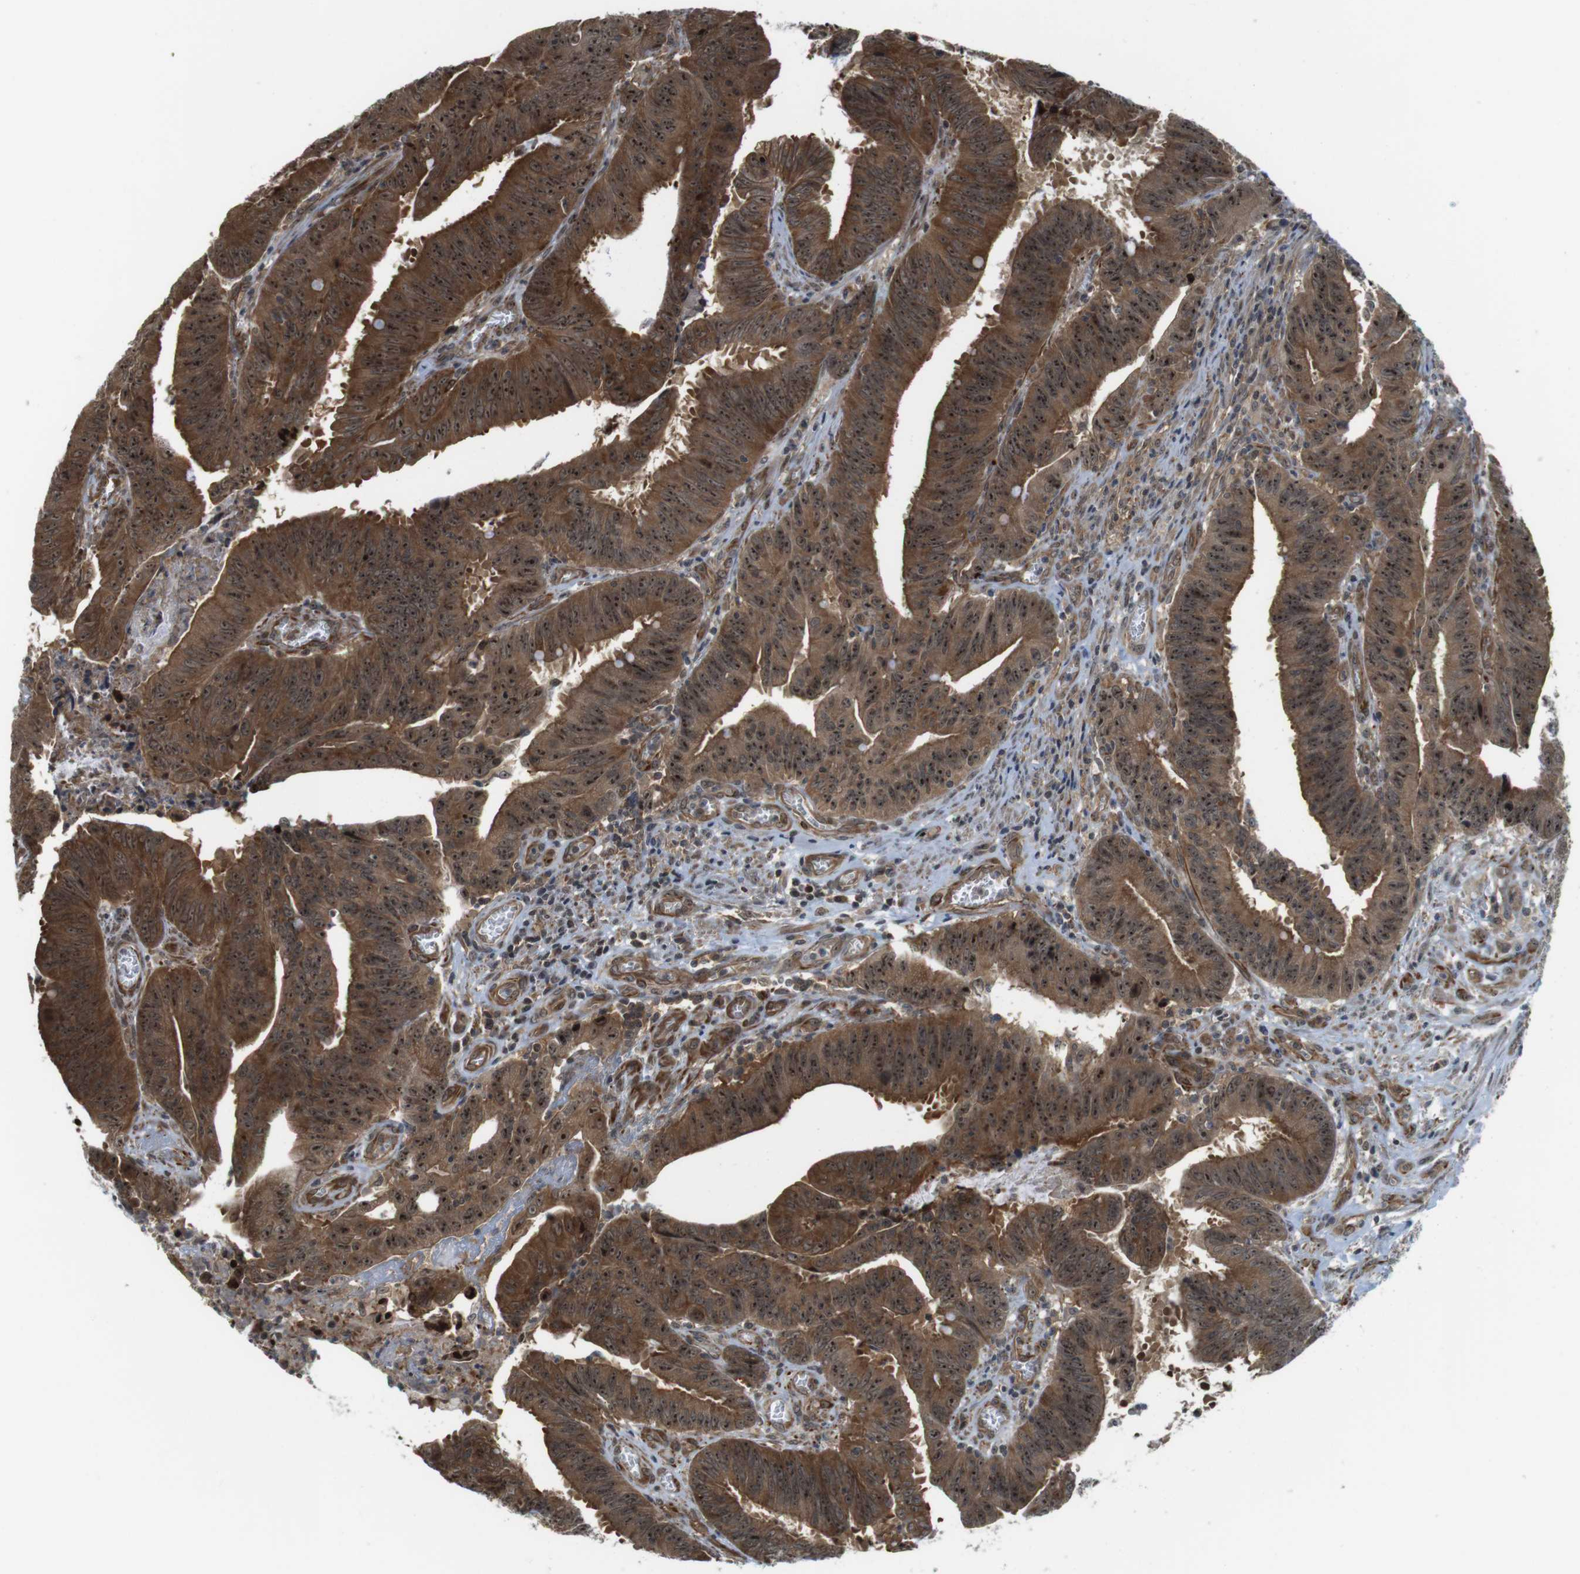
{"staining": {"intensity": "strong", "quantity": ">75%", "location": "cytoplasmic/membranous,nuclear"}, "tissue": "colorectal cancer", "cell_type": "Tumor cells", "image_type": "cancer", "snomed": [{"axis": "morphology", "description": "Adenocarcinoma, NOS"}, {"axis": "topography", "description": "Colon"}], "caption": "Protein staining by IHC displays strong cytoplasmic/membranous and nuclear expression in approximately >75% of tumor cells in colorectal cancer (adenocarcinoma).", "gene": "CC2D1A", "patient": {"sex": "male", "age": 45}}